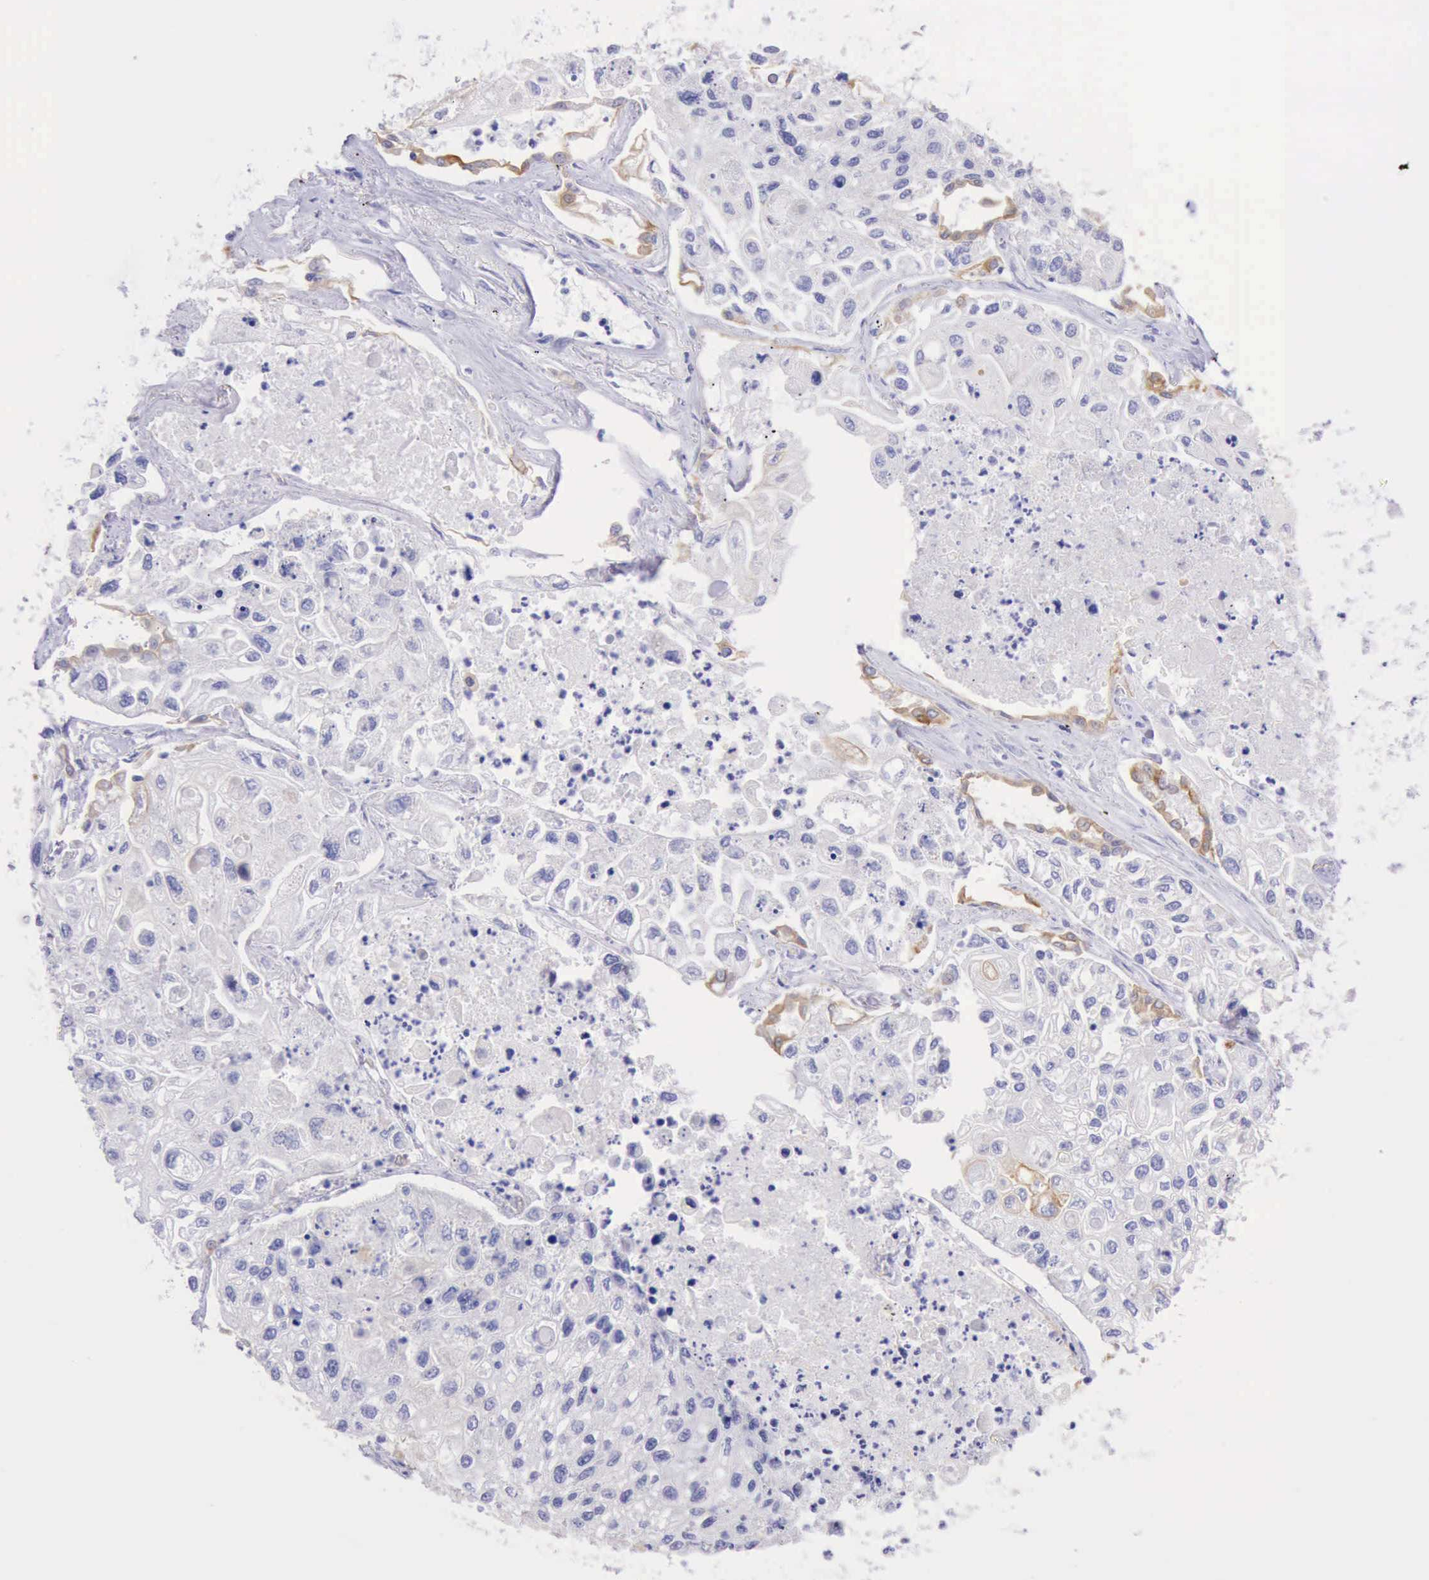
{"staining": {"intensity": "negative", "quantity": "none", "location": "none"}, "tissue": "lung cancer", "cell_type": "Tumor cells", "image_type": "cancer", "snomed": [{"axis": "morphology", "description": "Squamous cell carcinoma, NOS"}, {"axis": "topography", "description": "Lung"}], "caption": "Tumor cells are negative for protein expression in human lung cancer.", "gene": "KRT8", "patient": {"sex": "male", "age": 75}}